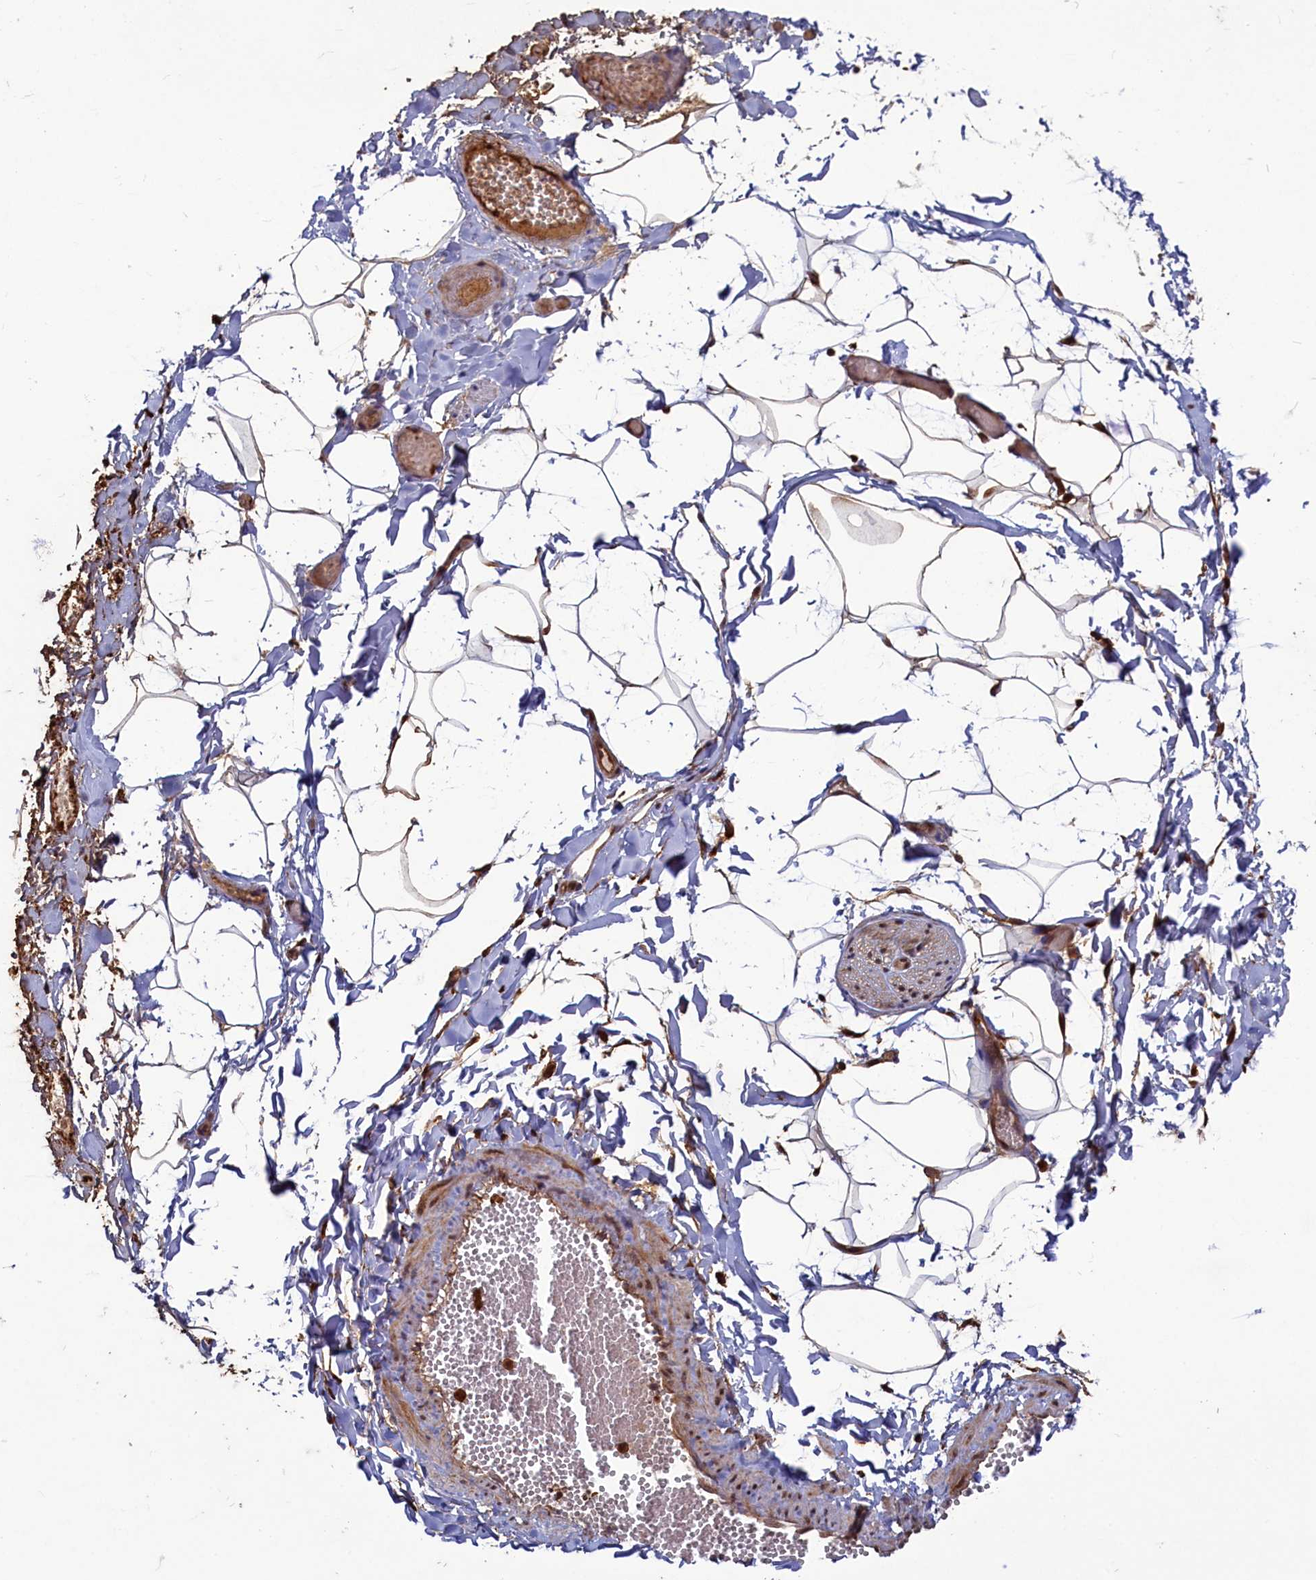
{"staining": {"intensity": "moderate", "quantity": ">75%", "location": "cytoplasmic/membranous,nuclear"}, "tissue": "adipose tissue", "cell_type": "Adipocytes", "image_type": "normal", "snomed": [{"axis": "morphology", "description": "Normal tissue, NOS"}, {"axis": "topography", "description": "Gallbladder"}, {"axis": "topography", "description": "Peripheral nerve tissue"}], "caption": "This photomicrograph demonstrates unremarkable adipose tissue stained with IHC to label a protein in brown. The cytoplasmic/membranous,nuclear of adipocytes show moderate positivity for the protein. Nuclei are counter-stained blue.", "gene": "NAE1", "patient": {"sex": "male", "age": 38}}